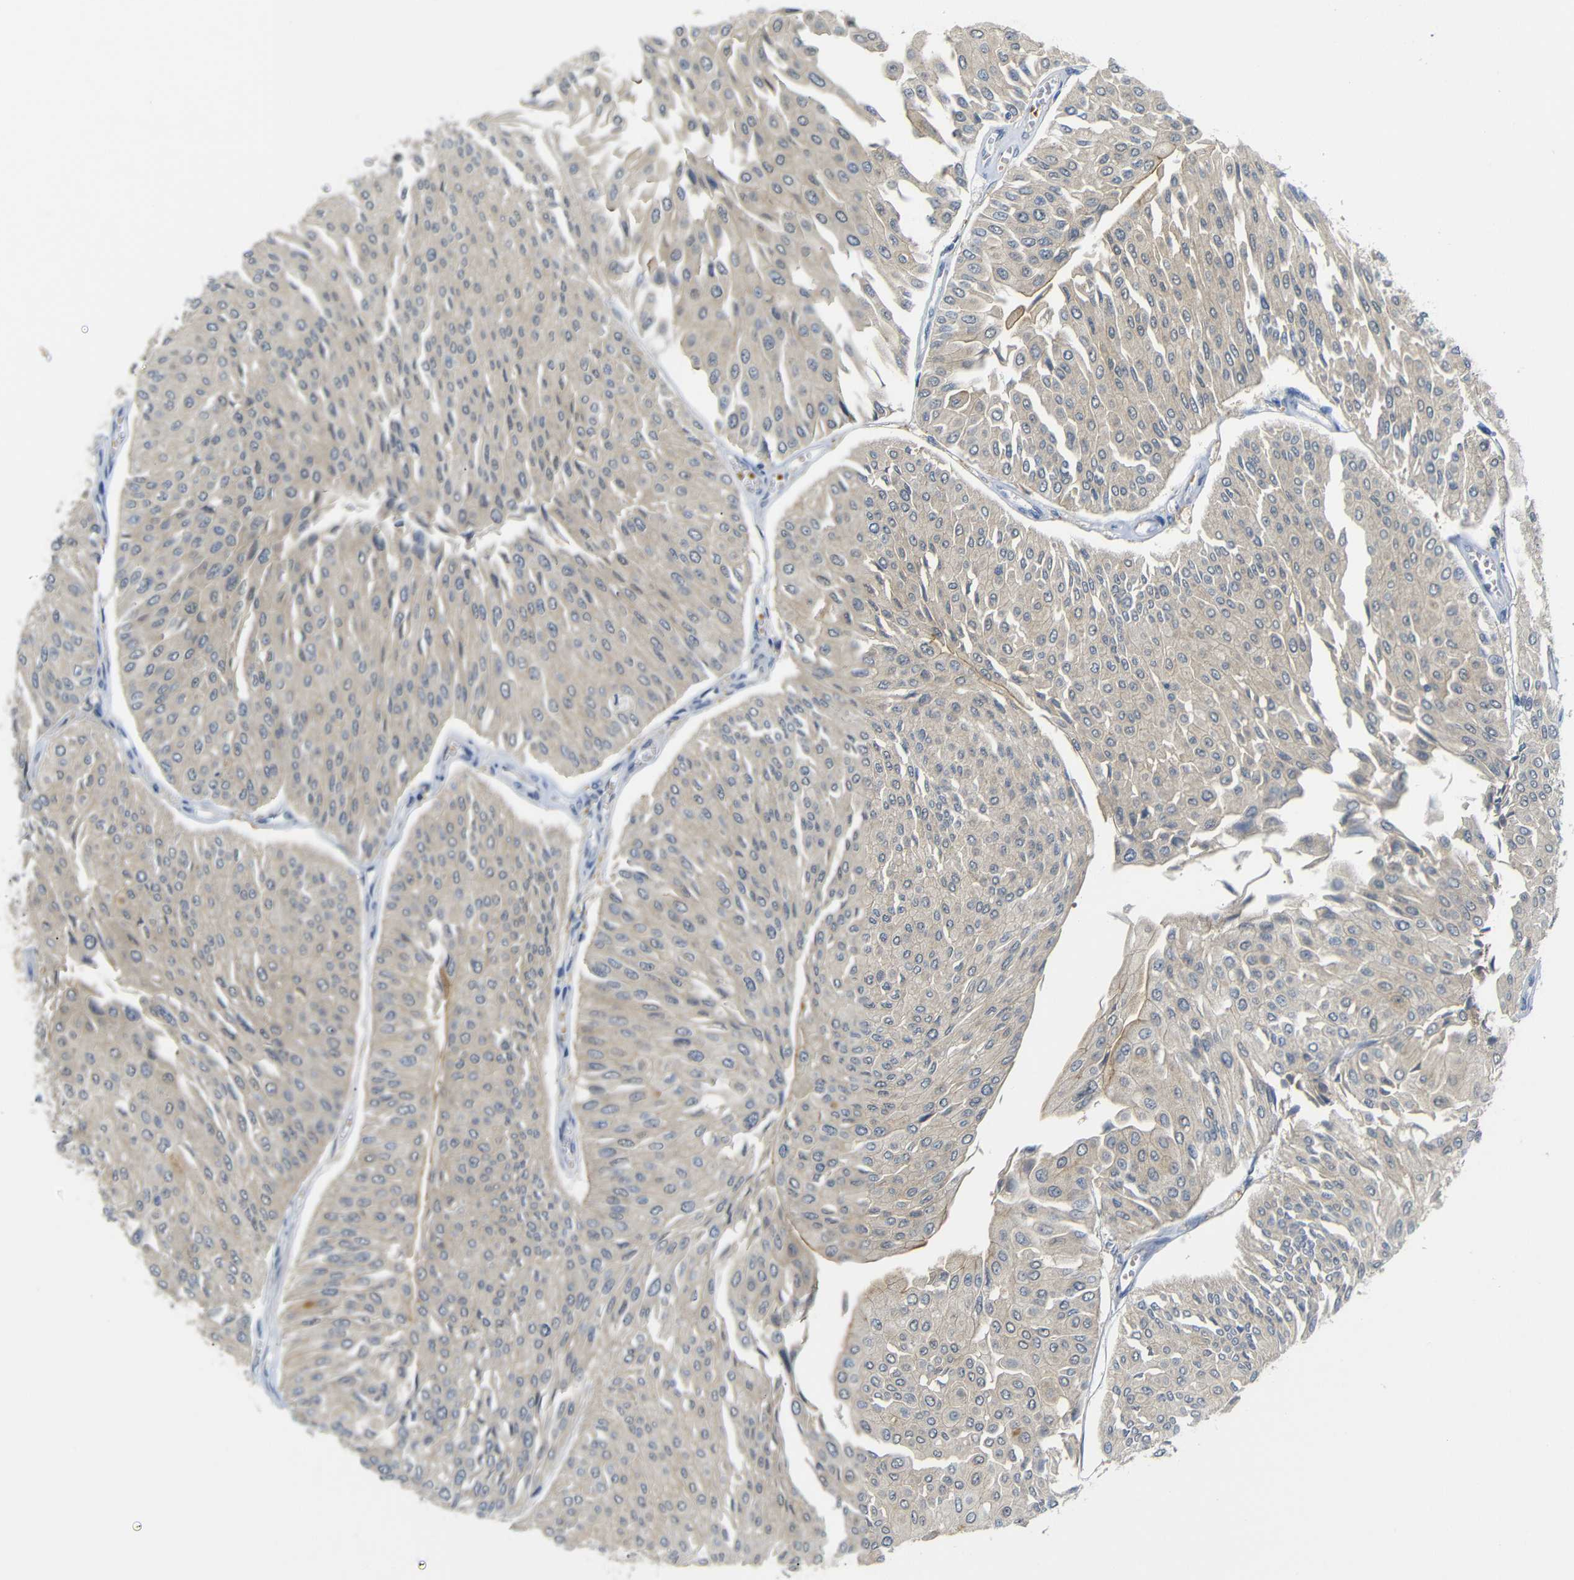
{"staining": {"intensity": "weak", "quantity": "25%-75%", "location": "cytoplasmic/membranous"}, "tissue": "urothelial cancer", "cell_type": "Tumor cells", "image_type": "cancer", "snomed": [{"axis": "morphology", "description": "Urothelial carcinoma, Low grade"}, {"axis": "topography", "description": "Urinary bladder"}], "caption": "This is a photomicrograph of immunohistochemistry staining of urothelial cancer, which shows weak positivity in the cytoplasmic/membranous of tumor cells.", "gene": "TBC1D32", "patient": {"sex": "male", "age": 67}}